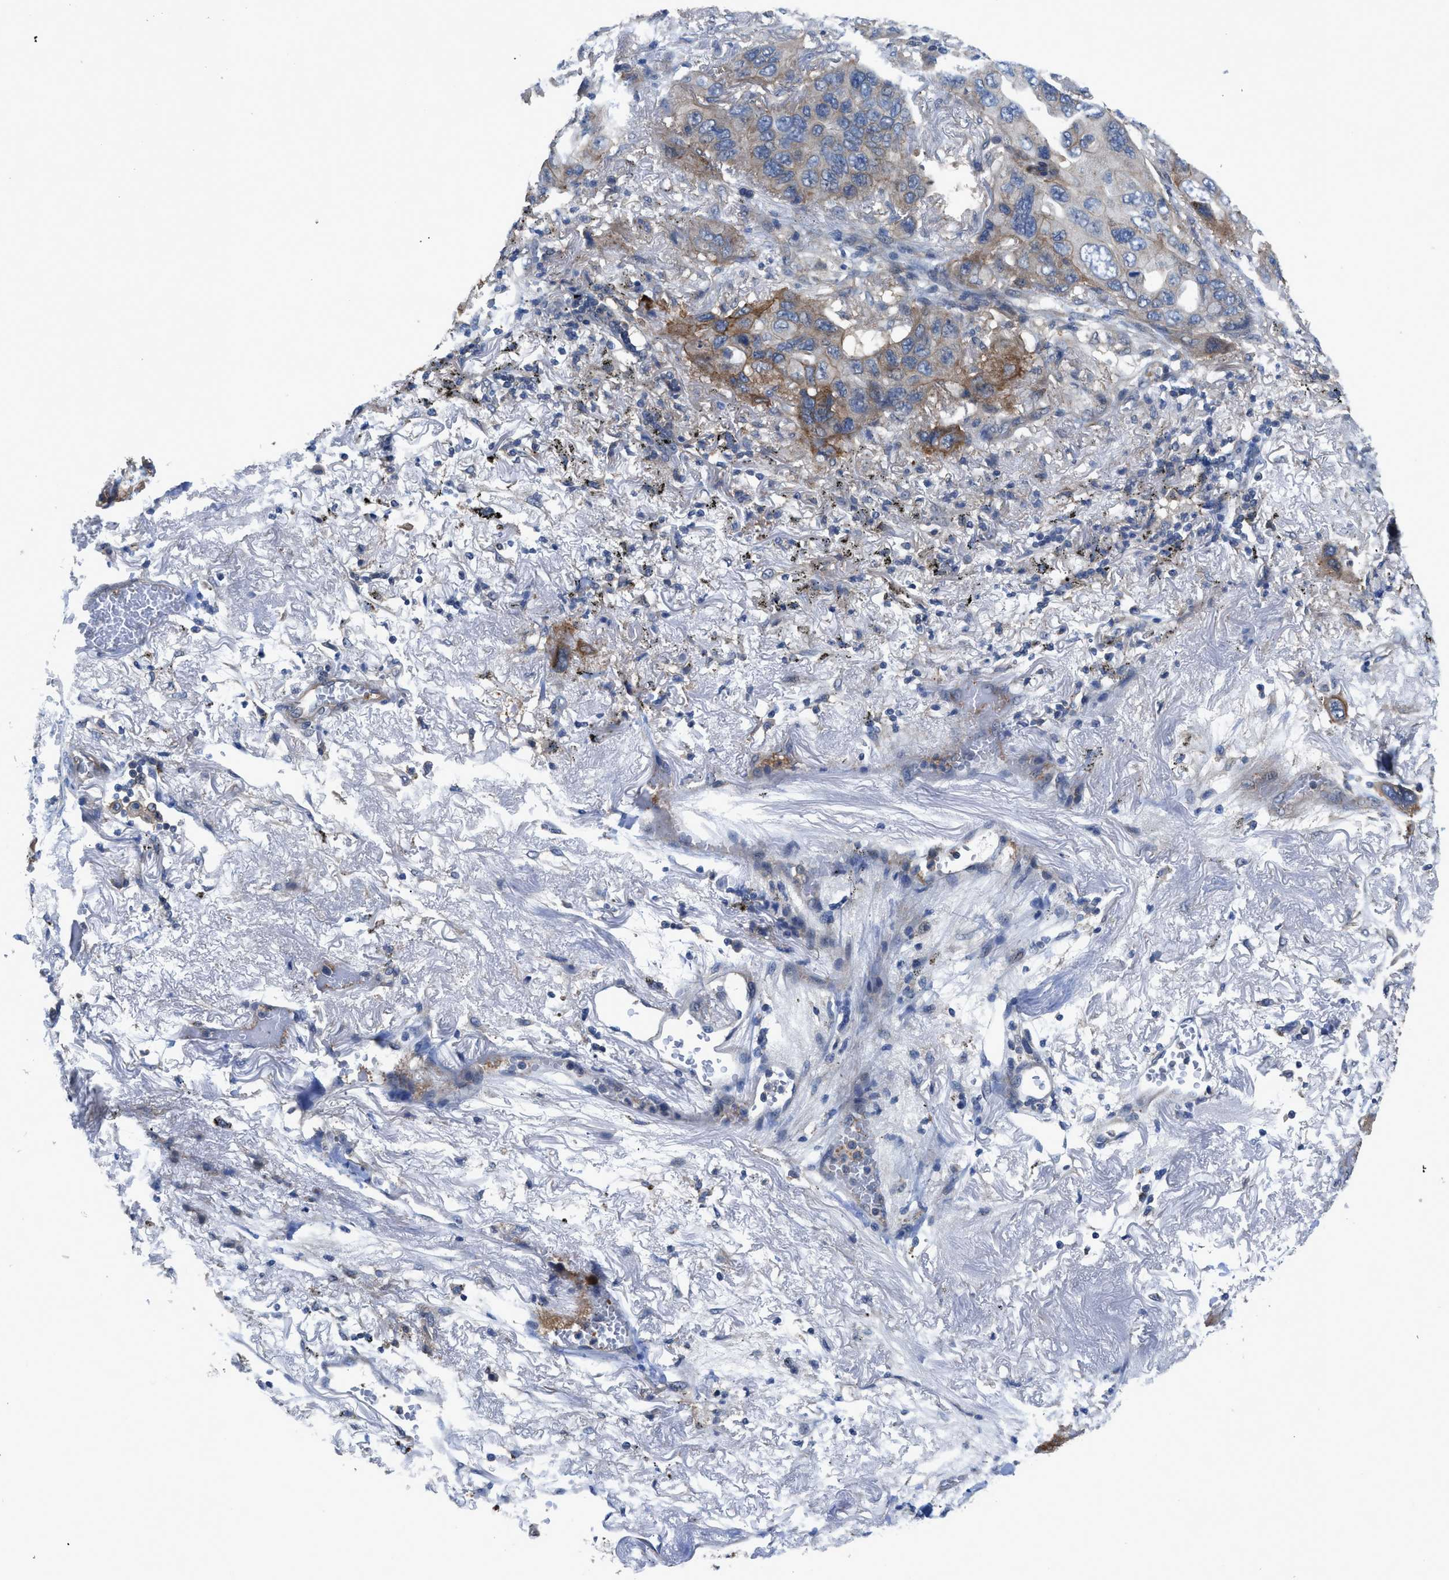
{"staining": {"intensity": "weak", "quantity": "25%-75%", "location": "cytoplasmic/membranous"}, "tissue": "lung cancer", "cell_type": "Tumor cells", "image_type": "cancer", "snomed": [{"axis": "morphology", "description": "Squamous cell carcinoma, NOS"}, {"axis": "topography", "description": "Lung"}], "caption": "The histopathology image exhibits immunohistochemical staining of lung squamous cell carcinoma. There is weak cytoplasmic/membranous expression is identified in about 25%-75% of tumor cells. (Stains: DAB in brown, nuclei in blue, Microscopy: brightfield microscopy at high magnification).", "gene": "PANX1", "patient": {"sex": "female", "age": 73}}